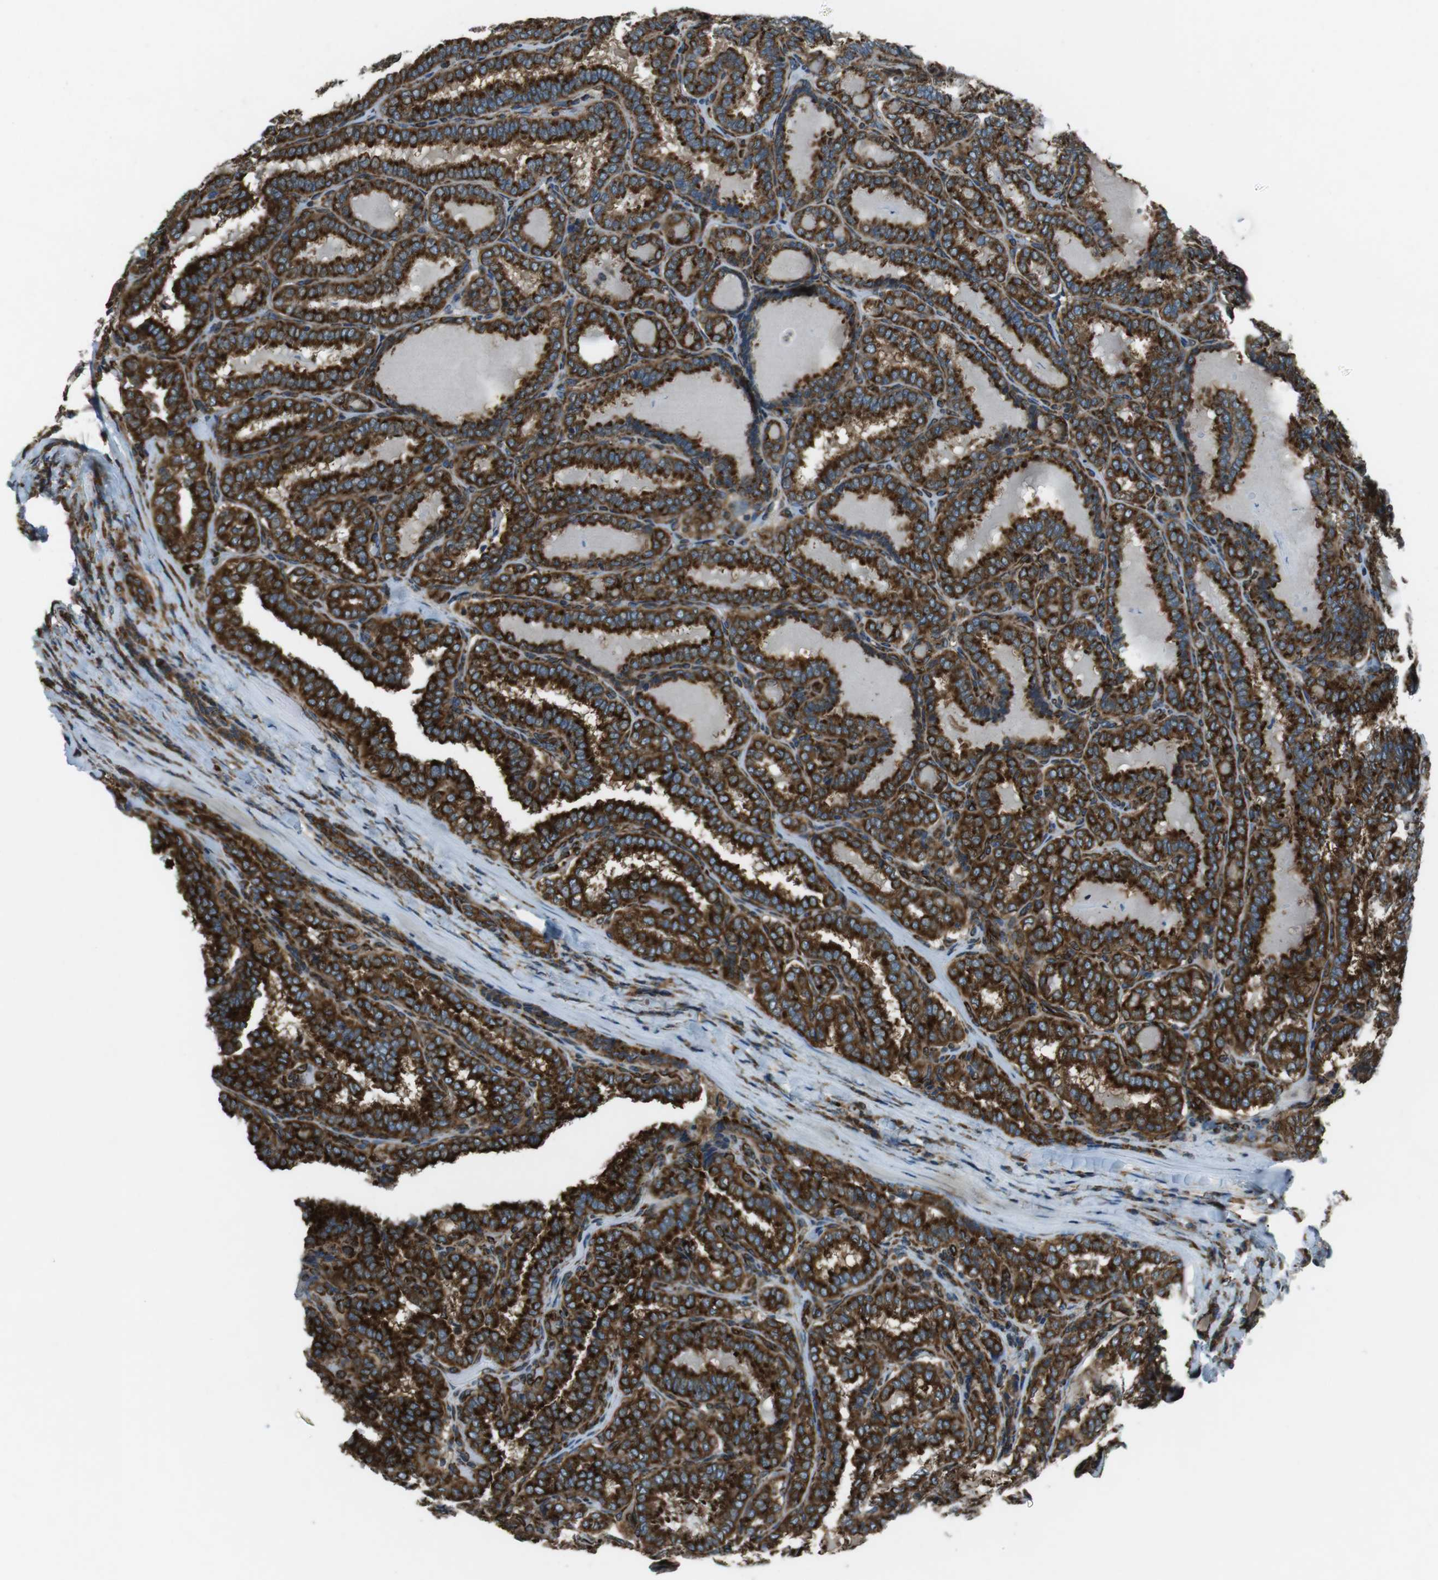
{"staining": {"intensity": "strong", "quantity": ">75%", "location": "cytoplasmic/membranous"}, "tissue": "thyroid cancer", "cell_type": "Tumor cells", "image_type": "cancer", "snomed": [{"axis": "morphology", "description": "Normal tissue, NOS"}, {"axis": "morphology", "description": "Papillary adenocarcinoma, NOS"}, {"axis": "topography", "description": "Thyroid gland"}], "caption": "Papillary adenocarcinoma (thyroid) tissue reveals strong cytoplasmic/membranous positivity in approximately >75% of tumor cells, visualized by immunohistochemistry.", "gene": "KTN1", "patient": {"sex": "female", "age": 30}}